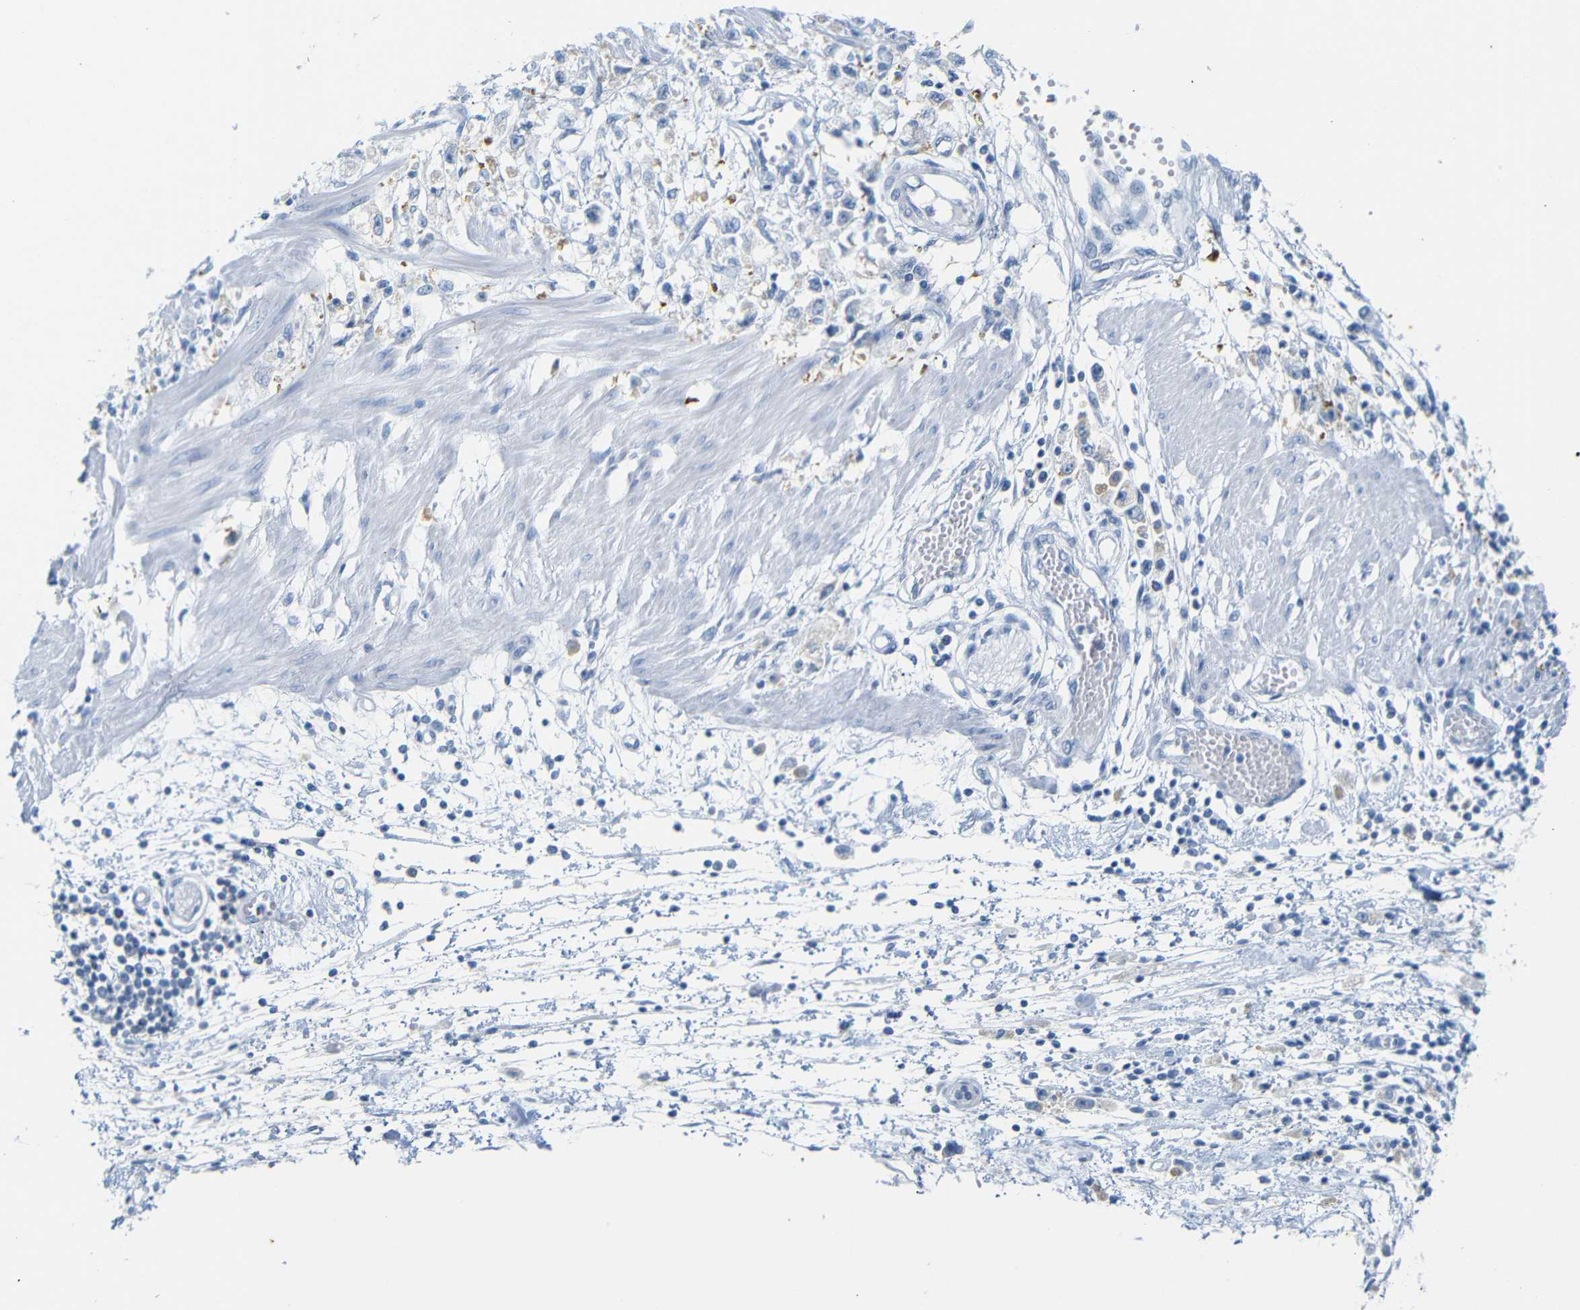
{"staining": {"intensity": "negative", "quantity": "none", "location": "none"}, "tissue": "stomach cancer", "cell_type": "Tumor cells", "image_type": "cancer", "snomed": [{"axis": "morphology", "description": "Adenocarcinoma, NOS"}, {"axis": "topography", "description": "Stomach"}], "caption": "A histopathology image of stomach adenocarcinoma stained for a protein demonstrates no brown staining in tumor cells. (Stains: DAB (3,3'-diaminobenzidine) immunohistochemistry with hematoxylin counter stain, Microscopy: brightfield microscopy at high magnification).", "gene": "FCRL1", "patient": {"sex": "female", "age": 59}}